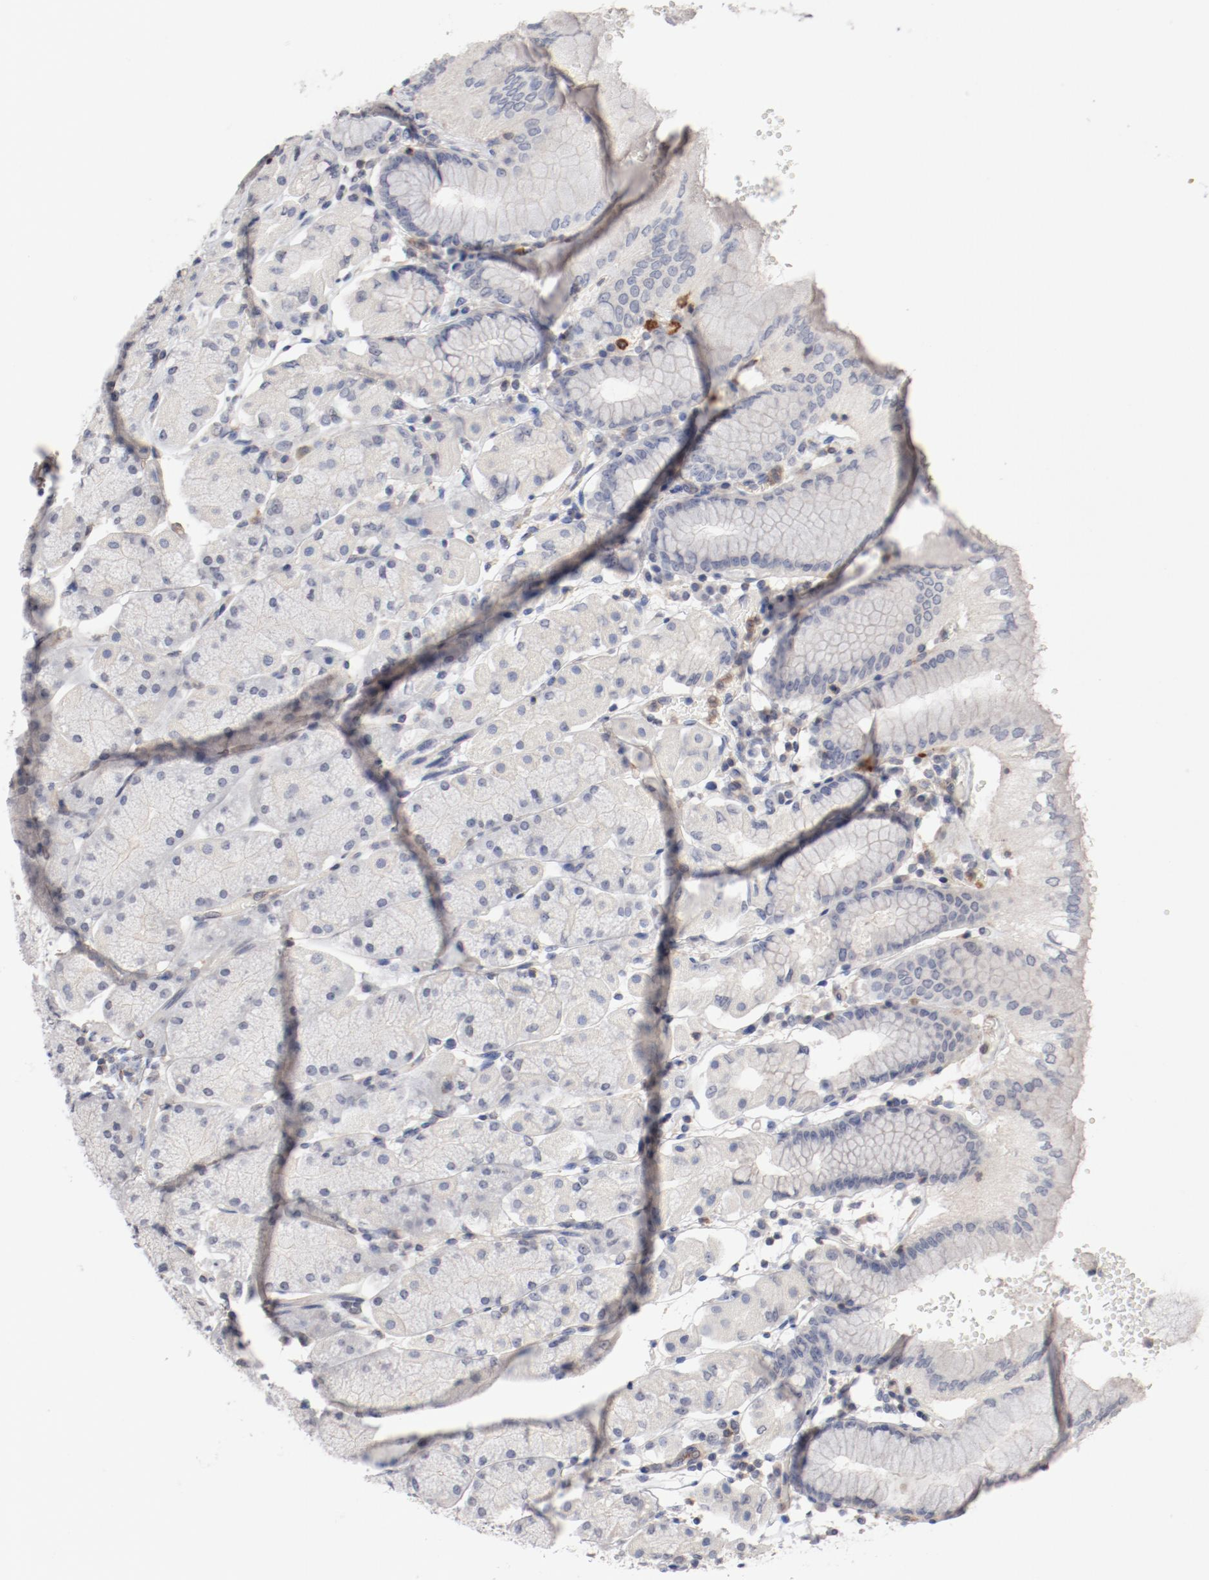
{"staining": {"intensity": "negative", "quantity": "none", "location": "none"}, "tissue": "stomach", "cell_type": "Glandular cells", "image_type": "normal", "snomed": [{"axis": "morphology", "description": "Normal tissue, NOS"}, {"axis": "topography", "description": "Stomach, upper"}, {"axis": "topography", "description": "Stomach"}], "caption": "This histopathology image is of normal stomach stained with immunohistochemistry to label a protein in brown with the nuclei are counter-stained blue. There is no positivity in glandular cells. The staining is performed using DAB (3,3'-diaminobenzidine) brown chromogen with nuclei counter-stained in using hematoxylin.", "gene": "CBL", "patient": {"sex": "male", "age": 76}}